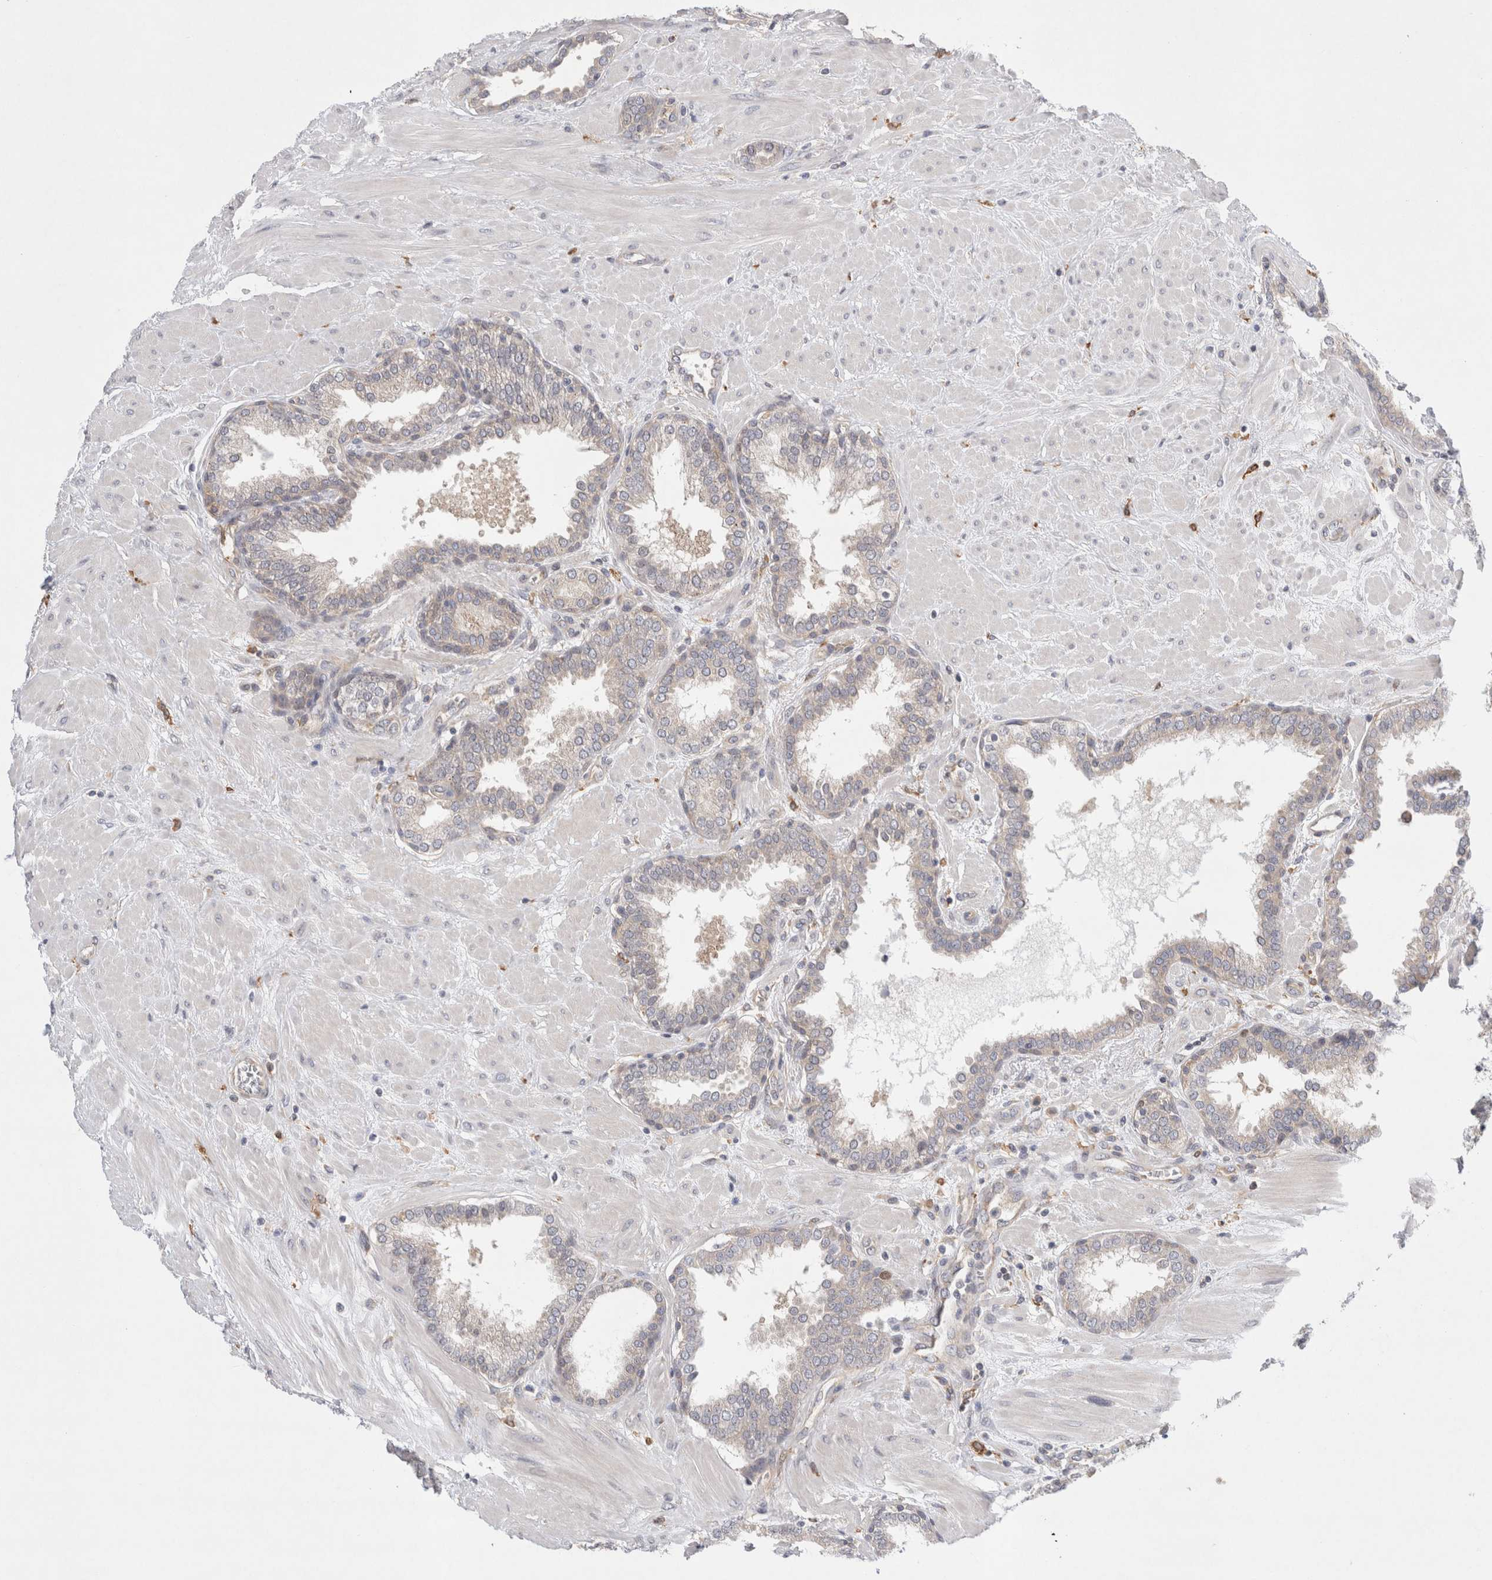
{"staining": {"intensity": "weak", "quantity": "<25%", "location": "cytoplasmic/membranous"}, "tissue": "prostate", "cell_type": "Glandular cells", "image_type": "normal", "snomed": [{"axis": "morphology", "description": "Normal tissue, NOS"}, {"axis": "topography", "description": "Prostate"}], "caption": "Immunohistochemical staining of unremarkable human prostate displays no significant staining in glandular cells.", "gene": "CDCA7L", "patient": {"sex": "male", "age": 51}}